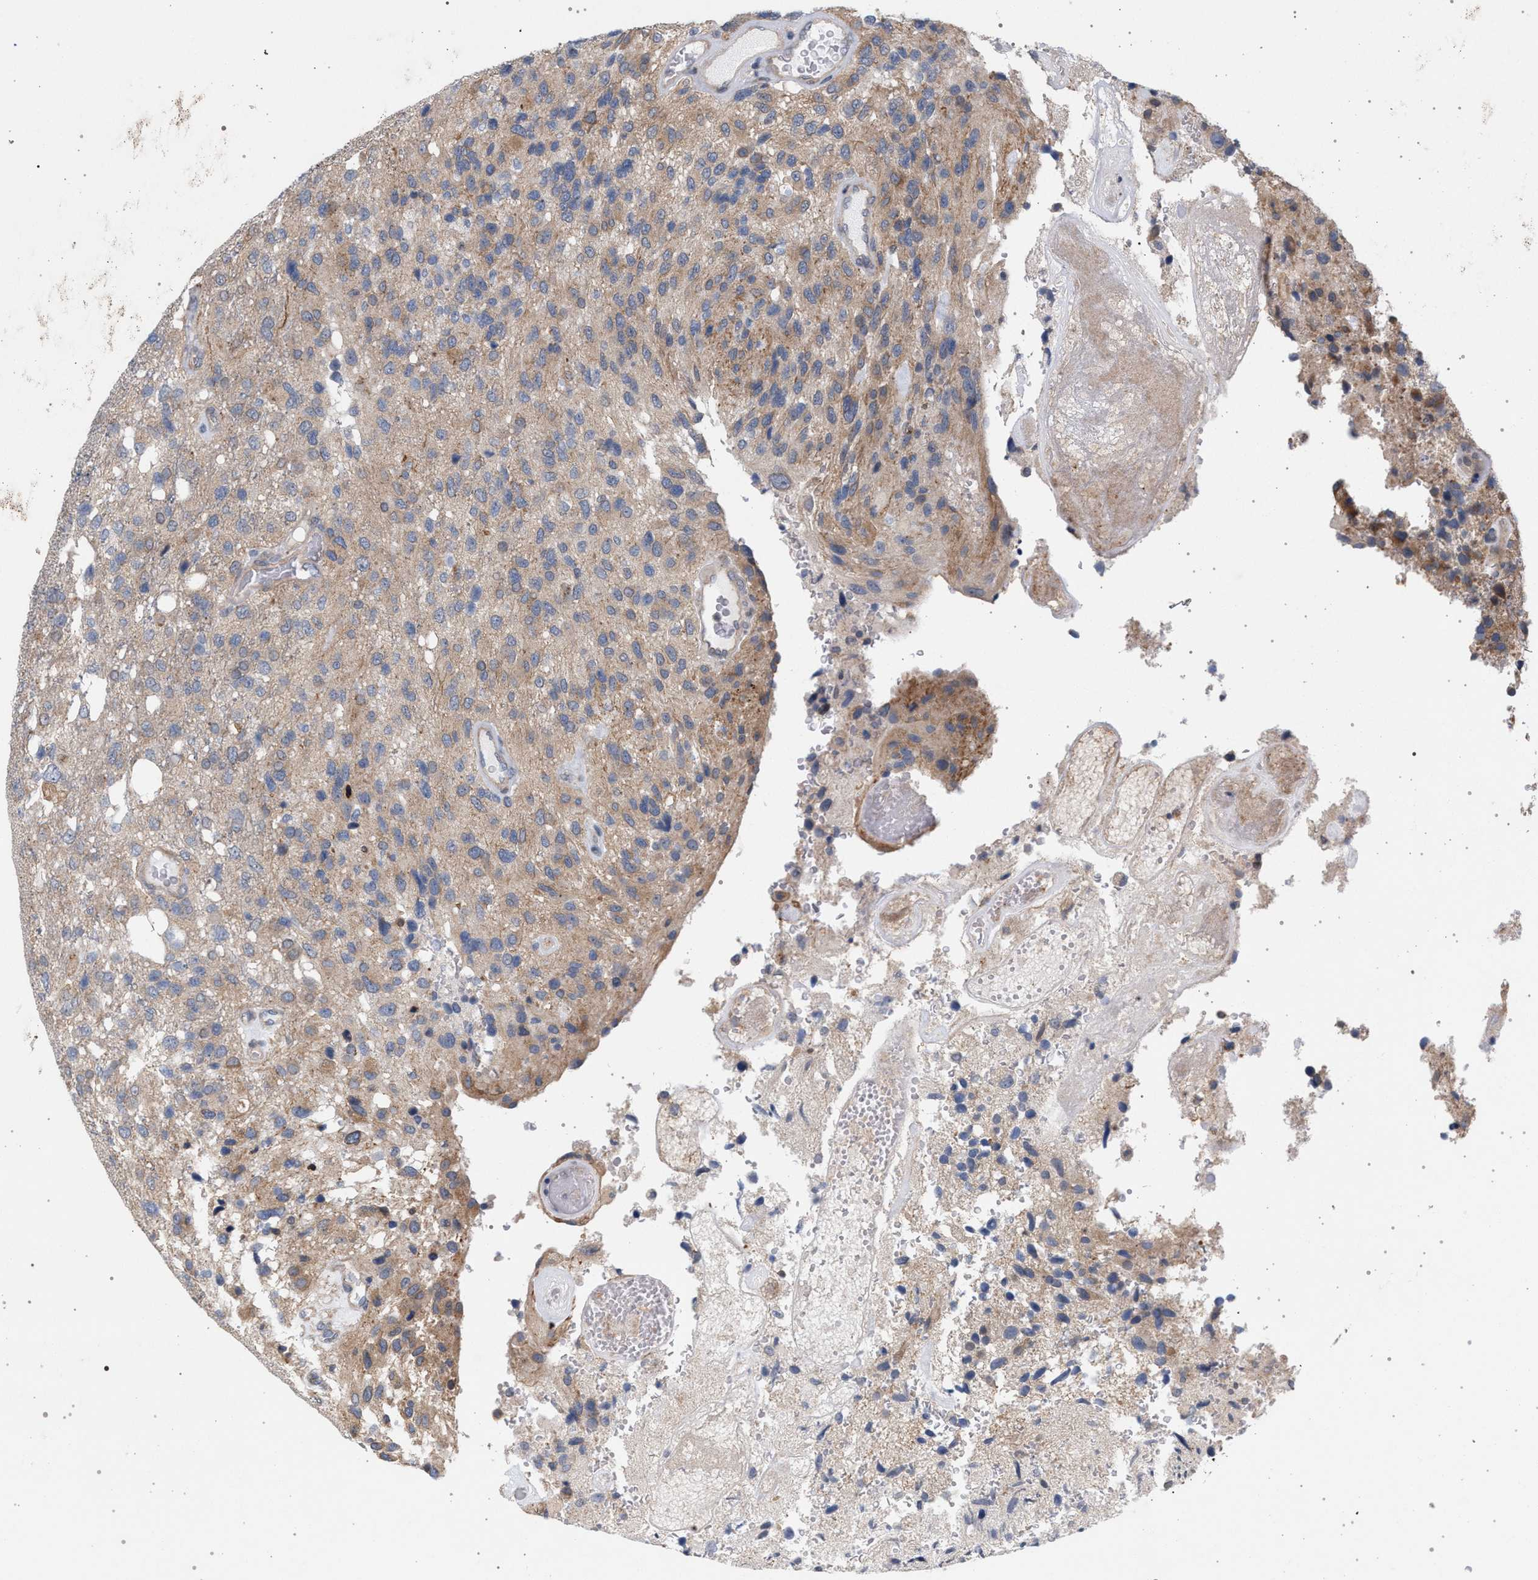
{"staining": {"intensity": "weak", "quantity": ">75%", "location": "cytoplasmic/membranous"}, "tissue": "glioma", "cell_type": "Tumor cells", "image_type": "cancer", "snomed": [{"axis": "morphology", "description": "Glioma, malignant, High grade"}, {"axis": "topography", "description": "Brain"}], "caption": "Tumor cells demonstrate weak cytoplasmic/membranous positivity in approximately >75% of cells in malignant high-grade glioma. The staining was performed using DAB (3,3'-diaminobenzidine), with brown indicating positive protein expression. Nuclei are stained blue with hematoxylin.", "gene": "ARPC5L", "patient": {"sex": "female", "age": 58}}